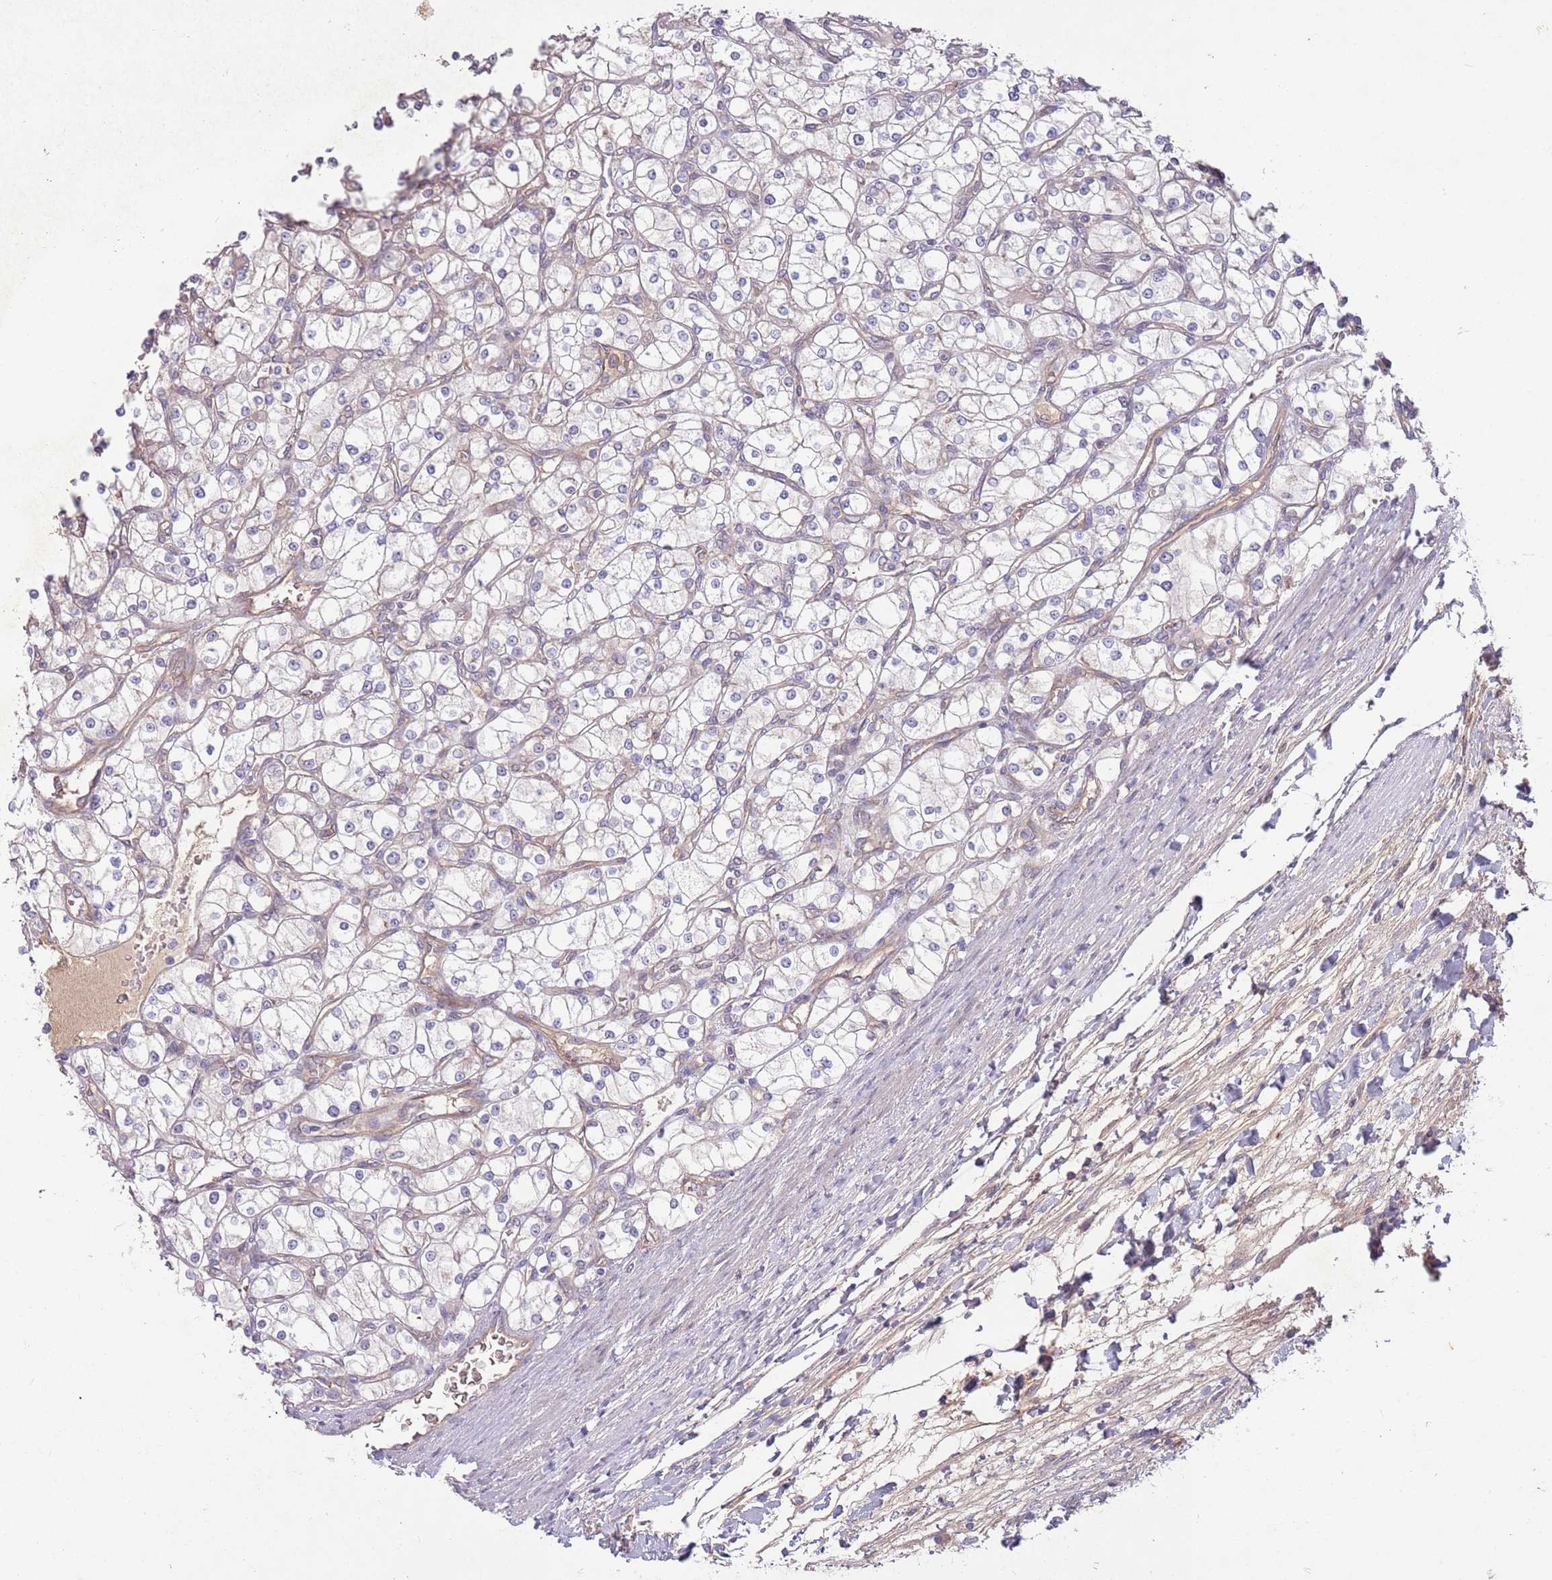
{"staining": {"intensity": "negative", "quantity": "none", "location": "none"}, "tissue": "renal cancer", "cell_type": "Tumor cells", "image_type": "cancer", "snomed": [{"axis": "morphology", "description": "Adenocarcinoma, NOS"}, {"axis": "topography", "description": "Kidney"}], "caption": "This is an immunohistochemistry (IHC) image of human renal cancer (adenocarcinoma). There is no expression in tumor cells.", "gene": "SAV1", "patient": {"sex": "male", "age": 80}}